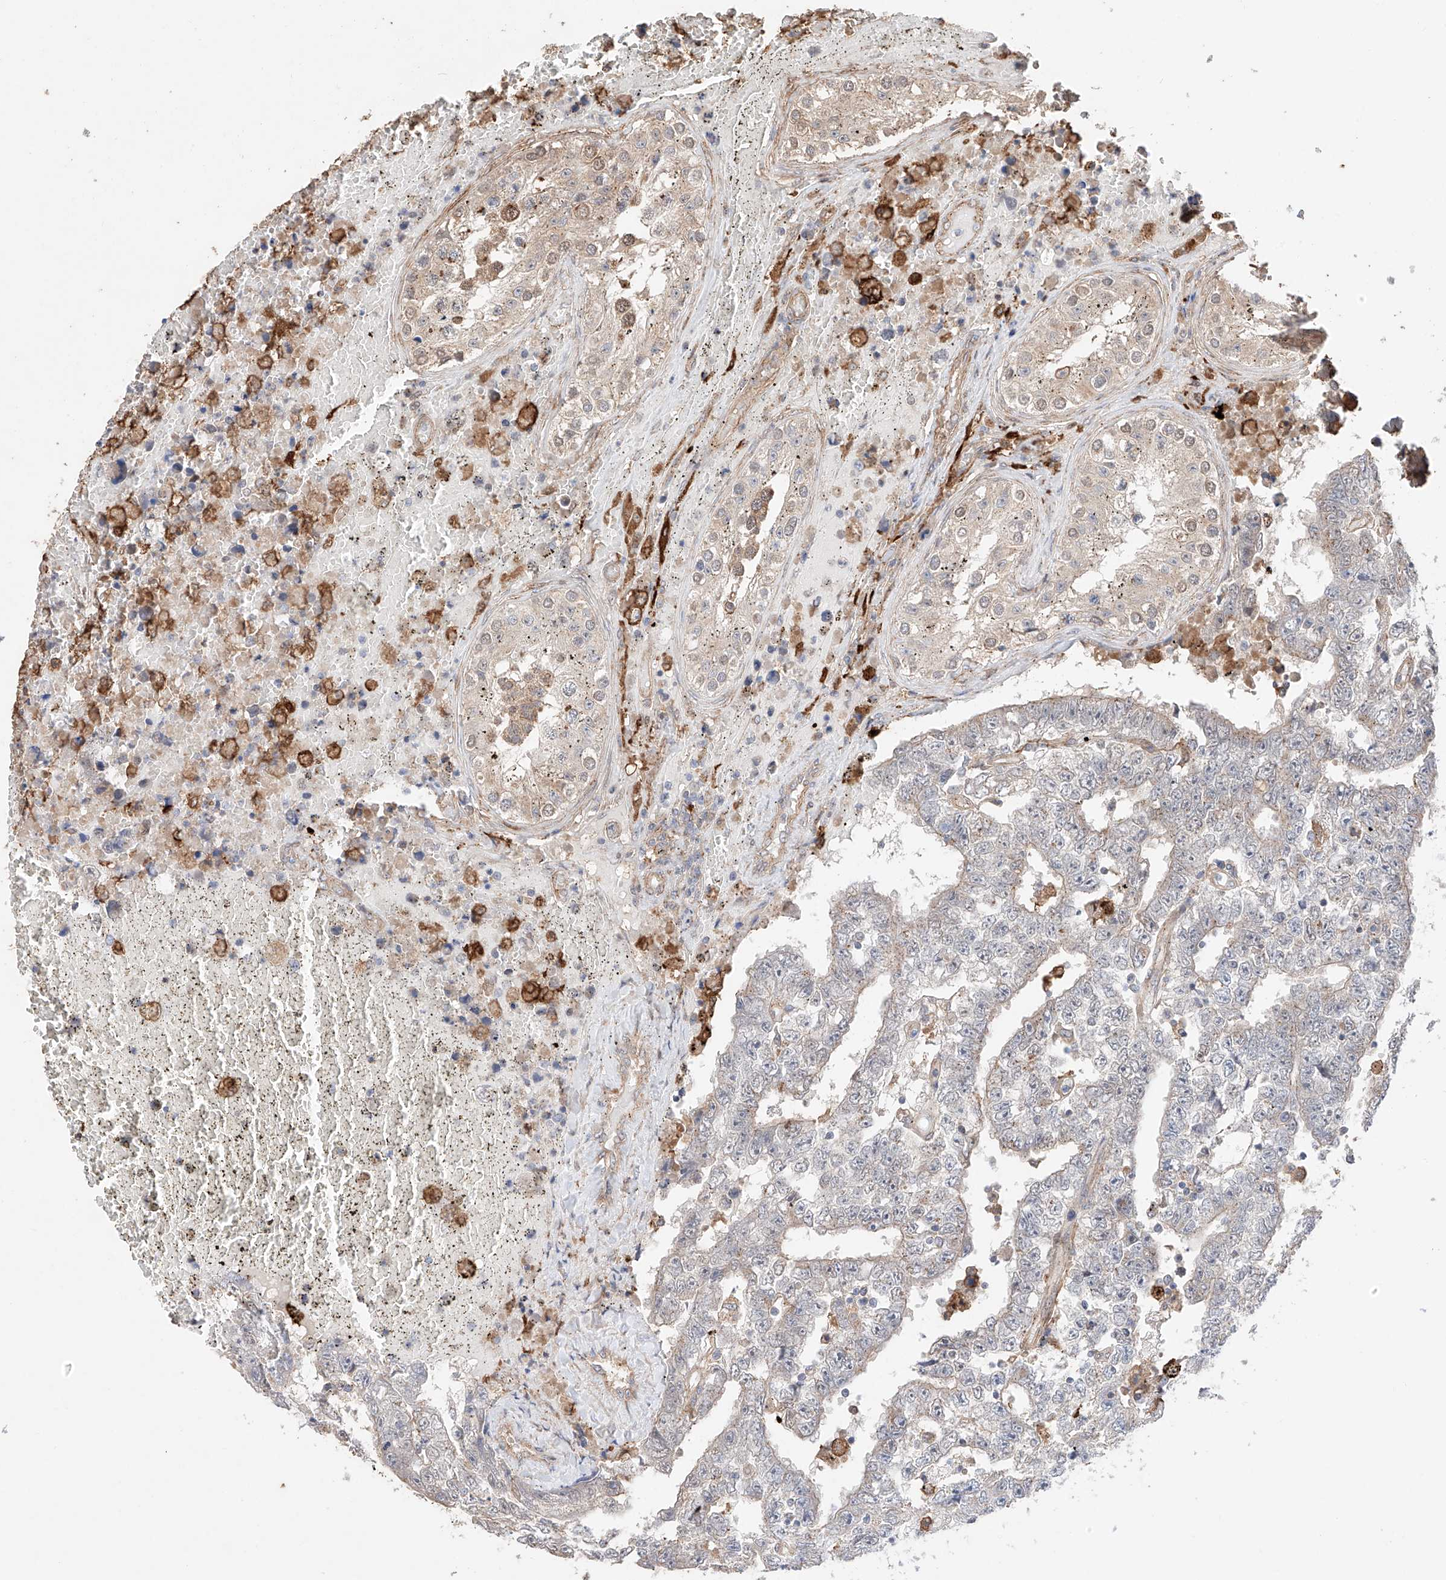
{"staining": {"intensity": "weak", "quantity": "25%-75%", "location": "cytoplasmic/membranous"}, "tissue": "testis cancer", "cell_type": "Tumor cells", "image_type": "cancer", "snomed": [{"axis": "morphology", "description": "Carcinoma, Embryonal, NOS"}, {"axis": "topography", "description": "Testis"}], "caption": "The histopathology image exhibits staining of testis cancer (embryonal carcinoma), revealing weak cytoplasmic/membranous protein staining (brown color) within tumor cells.", "gene": "MOSPD1", "patient": {"sex": "male", "age": 25}}